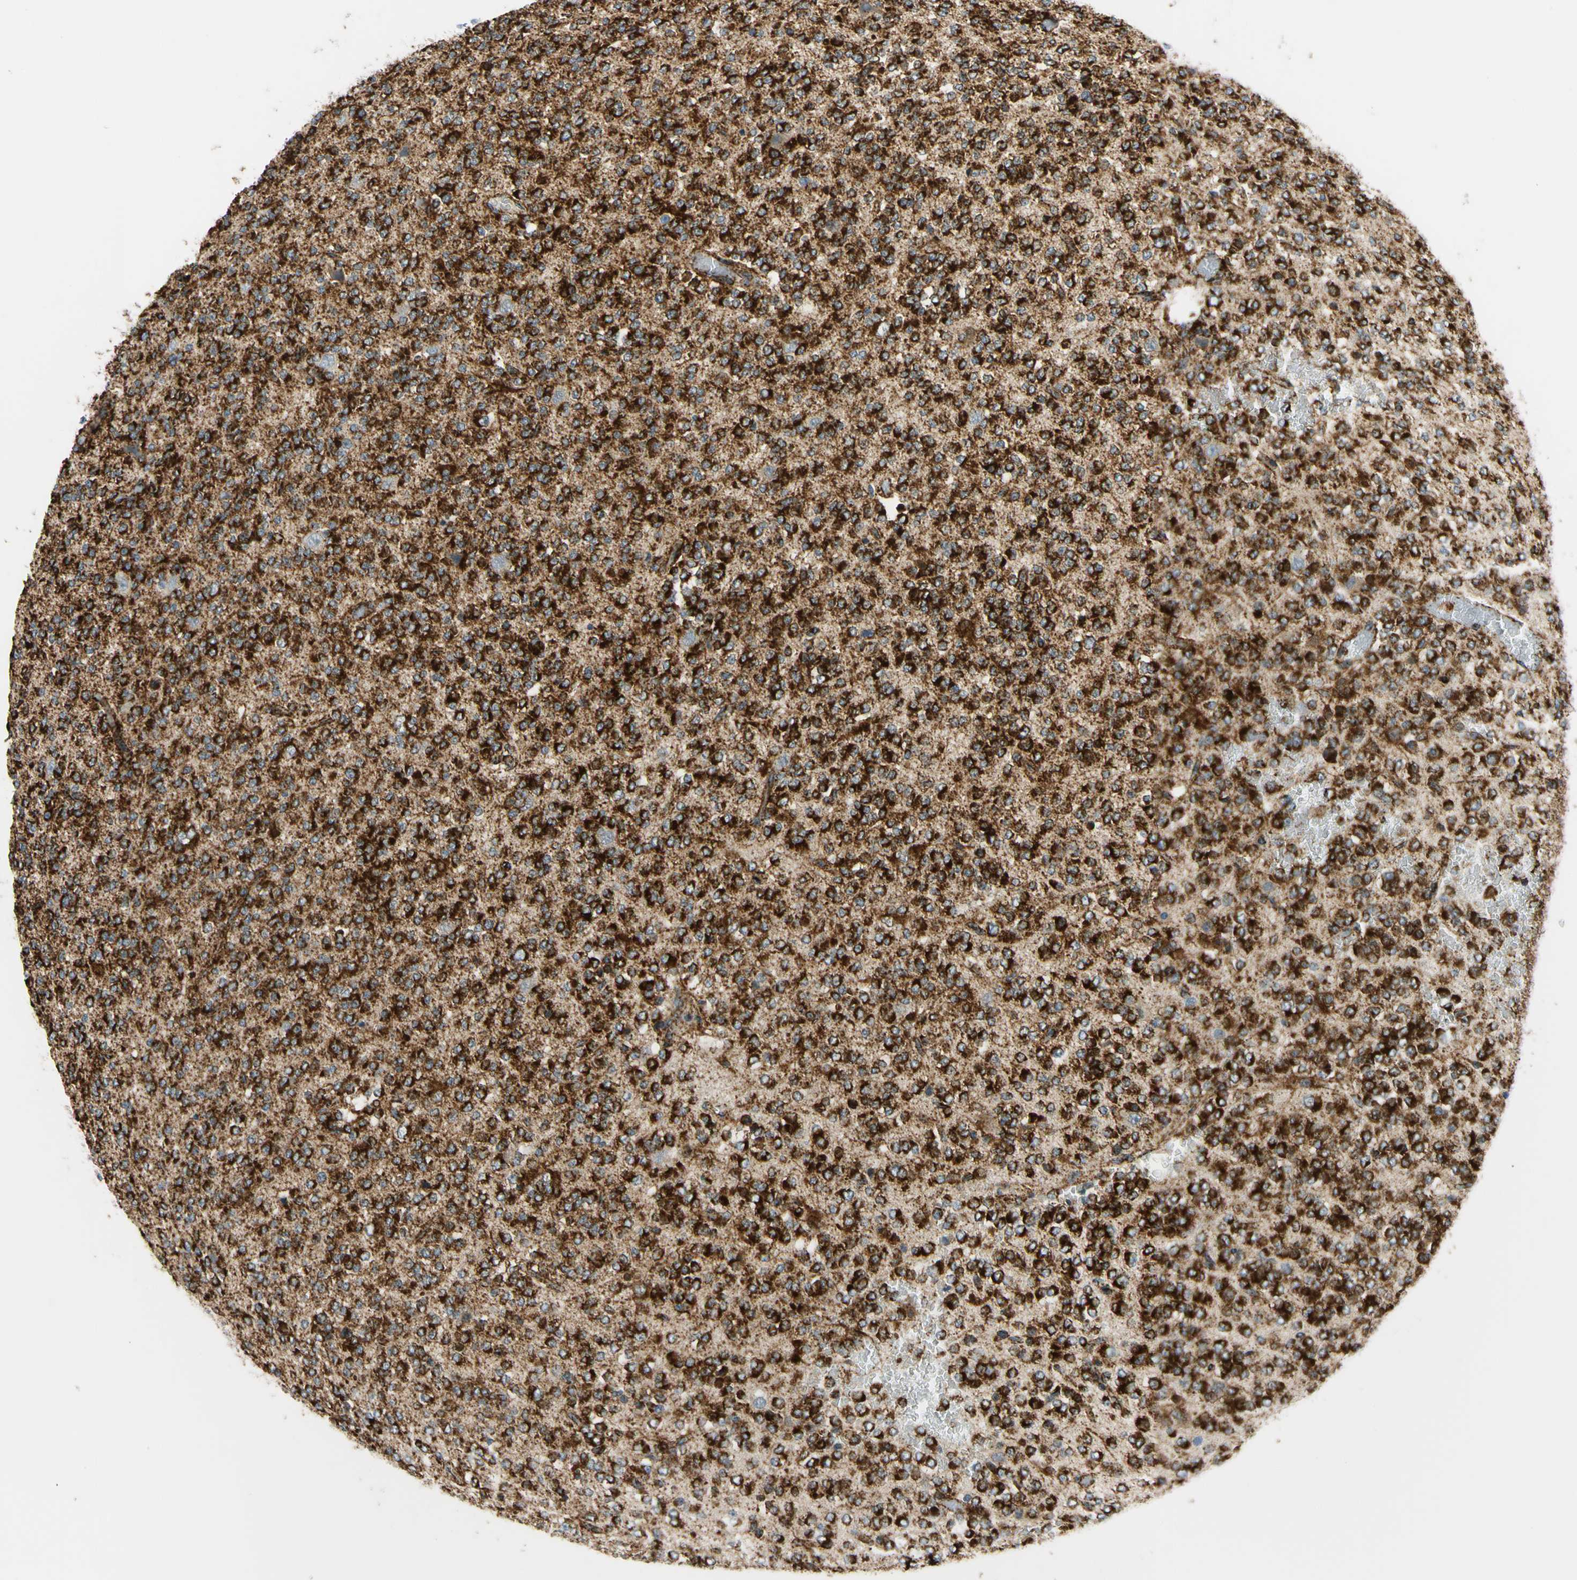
{"staining": {"intensity": "strong", "quantity": ">75%", "location": "cytoplasmic/membranous"}, "tissue": "glioma", "cell_type": "Tumor cells", "image_type": "cancer", "snomed": [{"axis": "morphology", "description": "Glioma, malignant, Low grade"}, {"axis": "topography", "description": "Brain"}], "caption": "A high-resolution image shows immunohistochemistry staining of glioma, which demonstrates strong cytoplasmic/membranous expression in approximately >75% of tumor cells.", "gene": "MAVS", "patient": {"sex": "male", "age": 38}}